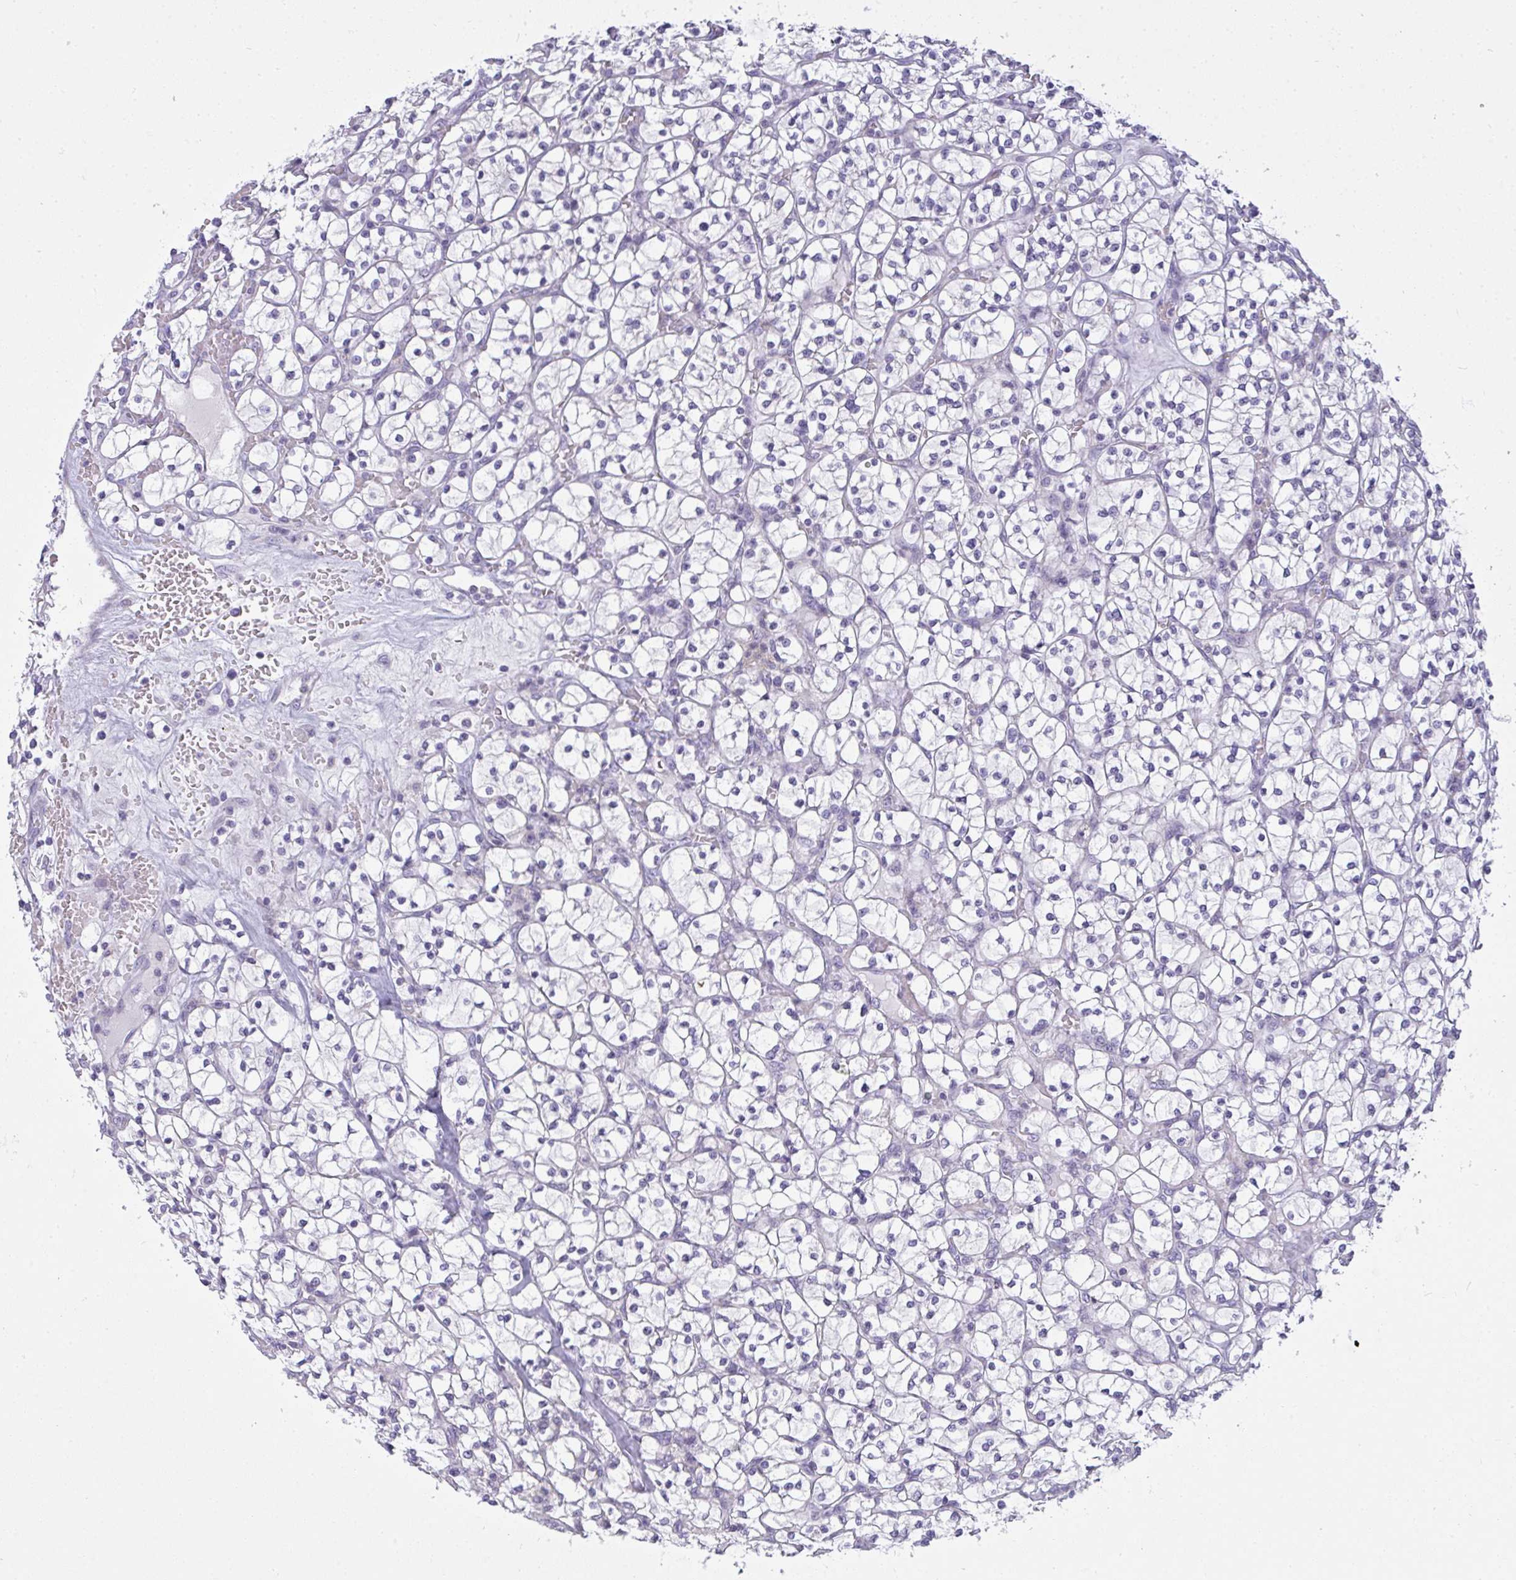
{"staining": {"intensity": "negative", "quantity": "none", "location": "none"}, "tissue": "renal cancer", "cell_type": "Tumor cells", "image_type": "cancer", "snomed": [{"axis": "morphology", "description": "Adenocarcinoma, NOS"}, {"axis": "topography", "description": "Kidney"}], "caption": "Immunohistochemistry (IHC) image of neoplastic tissue: renal adenocarcinoma stained with DAB reveals no significant protein staining in tumor cells.", "gene": "GSDMB", "patient": {"sex": "female", "age": 64}}